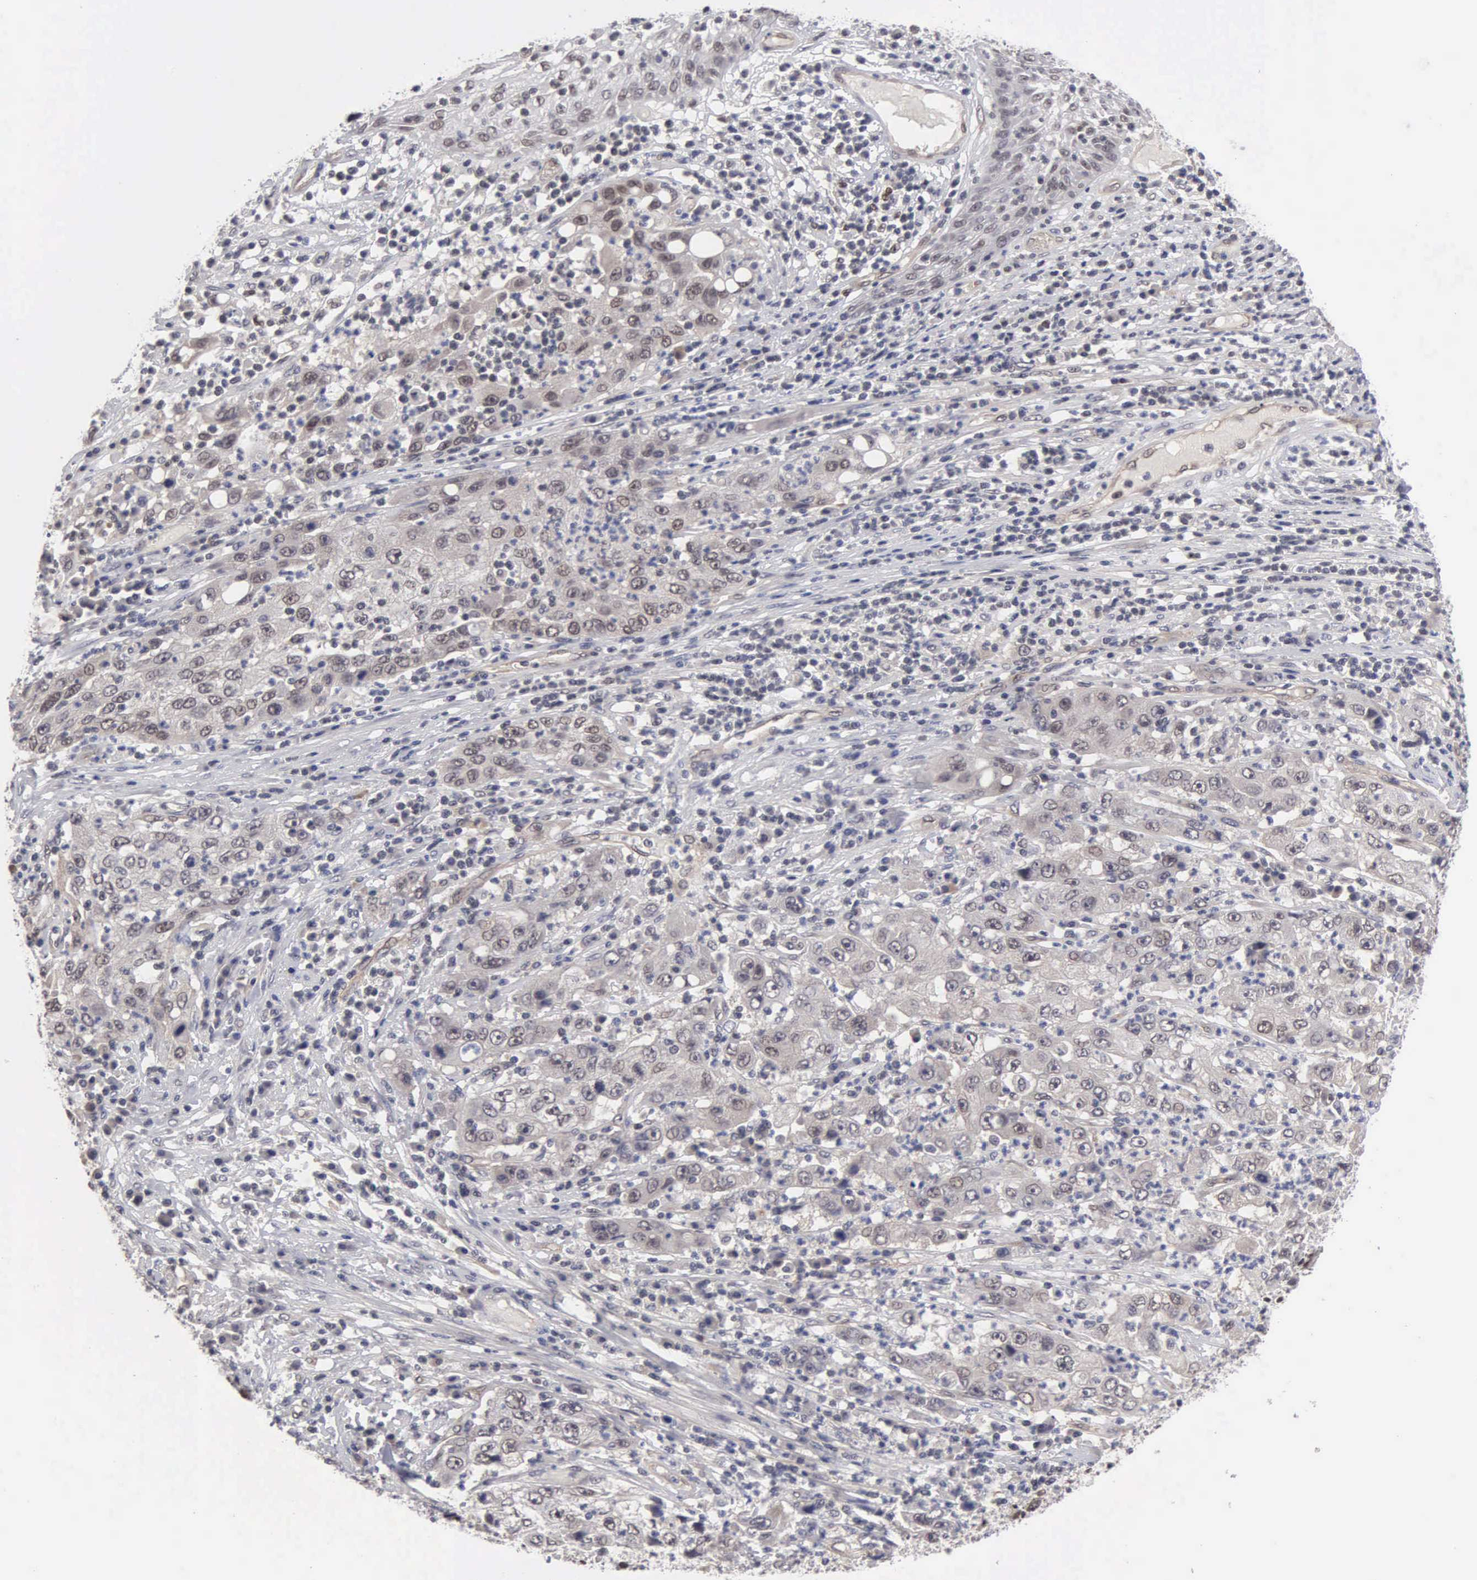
{"staining": {"intensity": "weak", "quantity": "<25%", "location": "nuclear"}, "tissue": "cervical cancer", "cell_type": "Tumor cells", "image_type": "cancer", "snomed": [{"axis": "morphology", "description": "Squamous cell carcinoma, NOS"}, {"axis": "topography", "description": "Cervix"}], "caption": "A high-resolution image shows immunohistochemistry (IHC) staining of cervical squamous cell carcinoma, which demonstrates no significant expression in tumor cells.", "gene": "ZBTB33", "patient": {"sex": "female", "age": 36}}